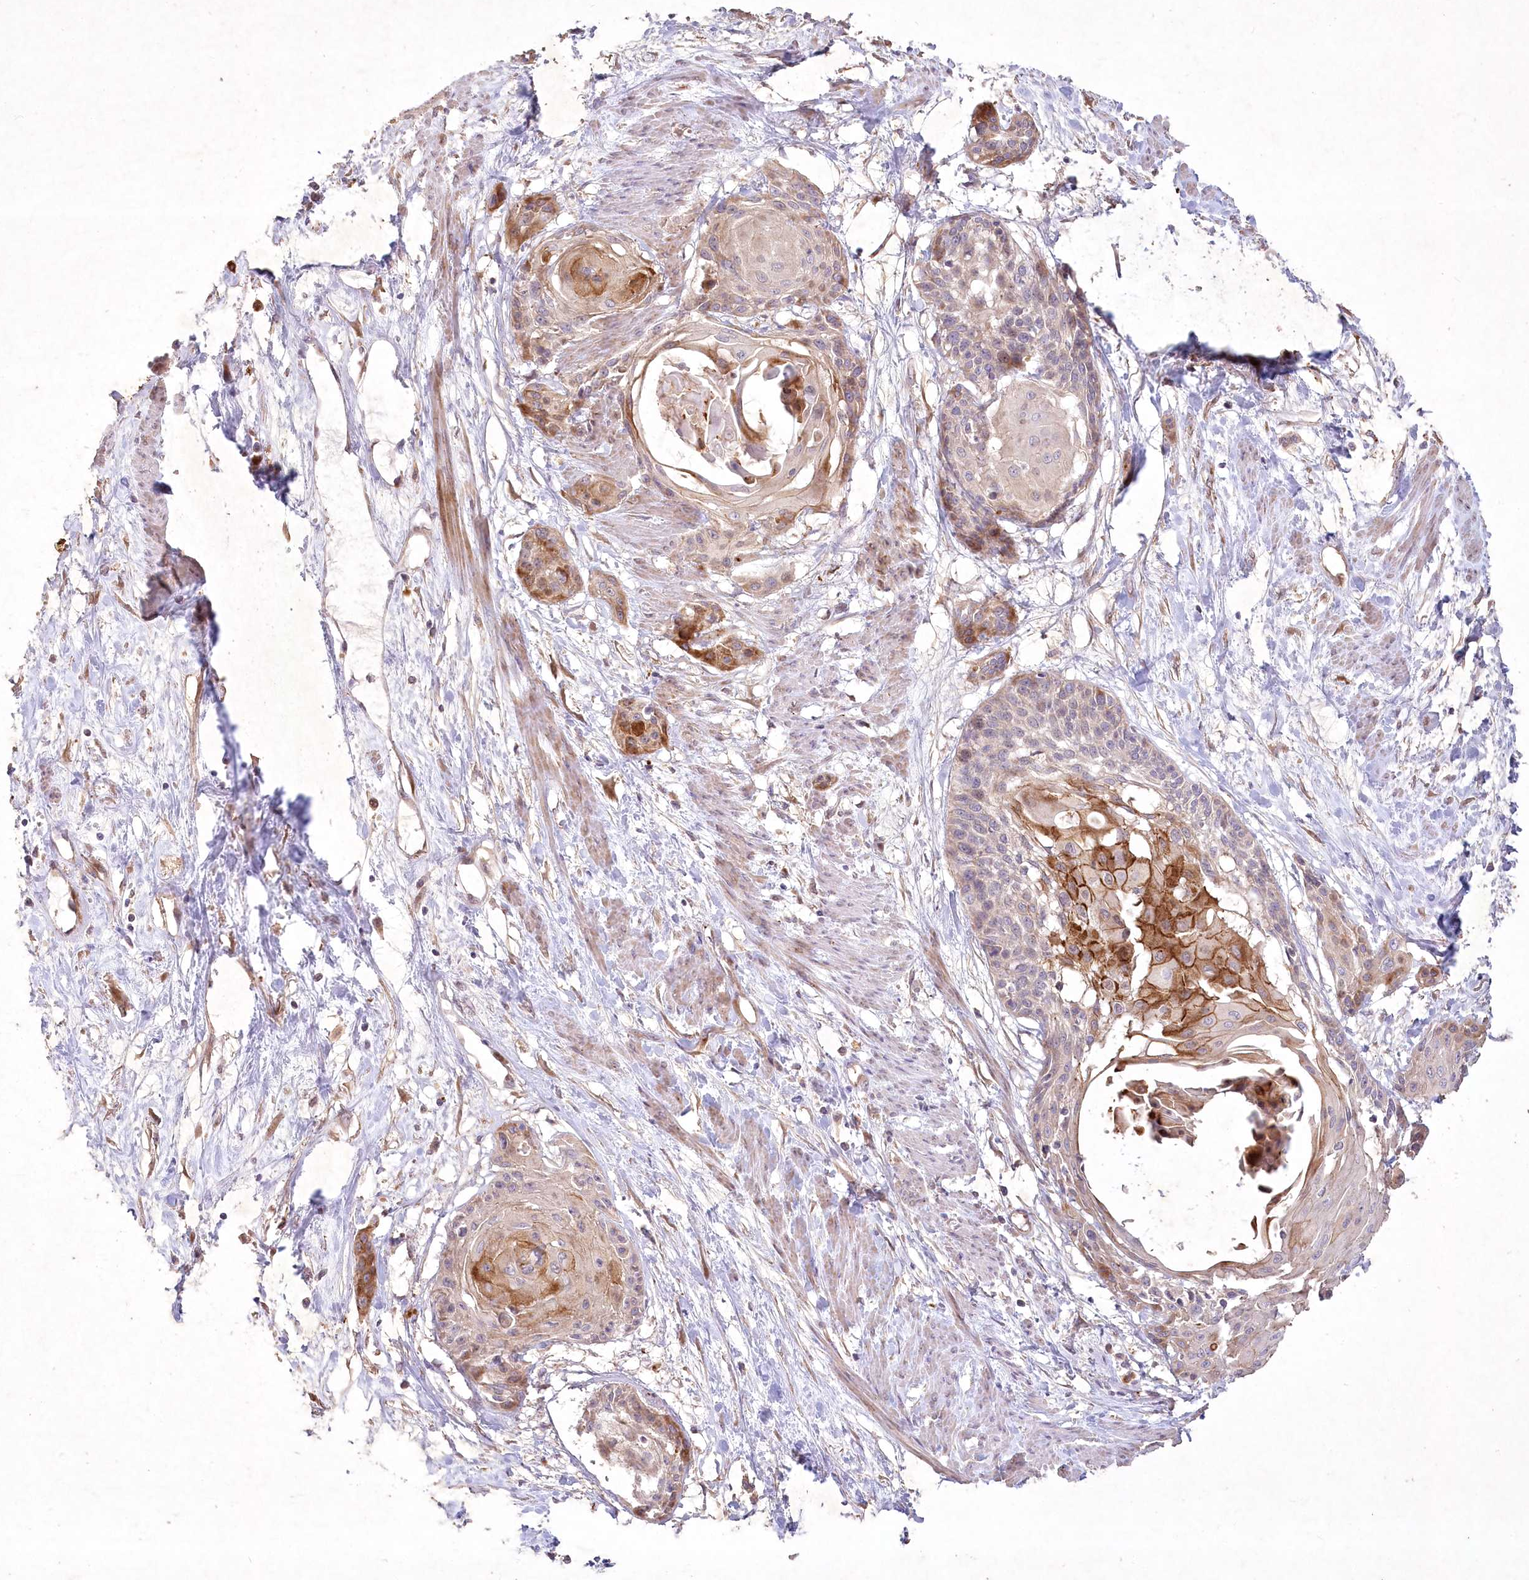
{"staining": {"intensity": "moderate", "quantity": "<25%", "location": "cytoplasmic/membranous"}, "tissue": "cervical cancer", "cell_type": "Tumor cells", "image_type": "cancer", "snomed": [{"axis": "morphology", "description": "Squamous cell carcinoma, NOS"}, {"axis": "topography", "description": "Cervix"}], "caption": "Tumor cells reveal moderate cytoplasmic/membranous positivity in about <25% of cells in cervical squamous cell carcinoma.", "gene": "IRAK1BP1", "patient": {"sex": "female", "age": 57}}